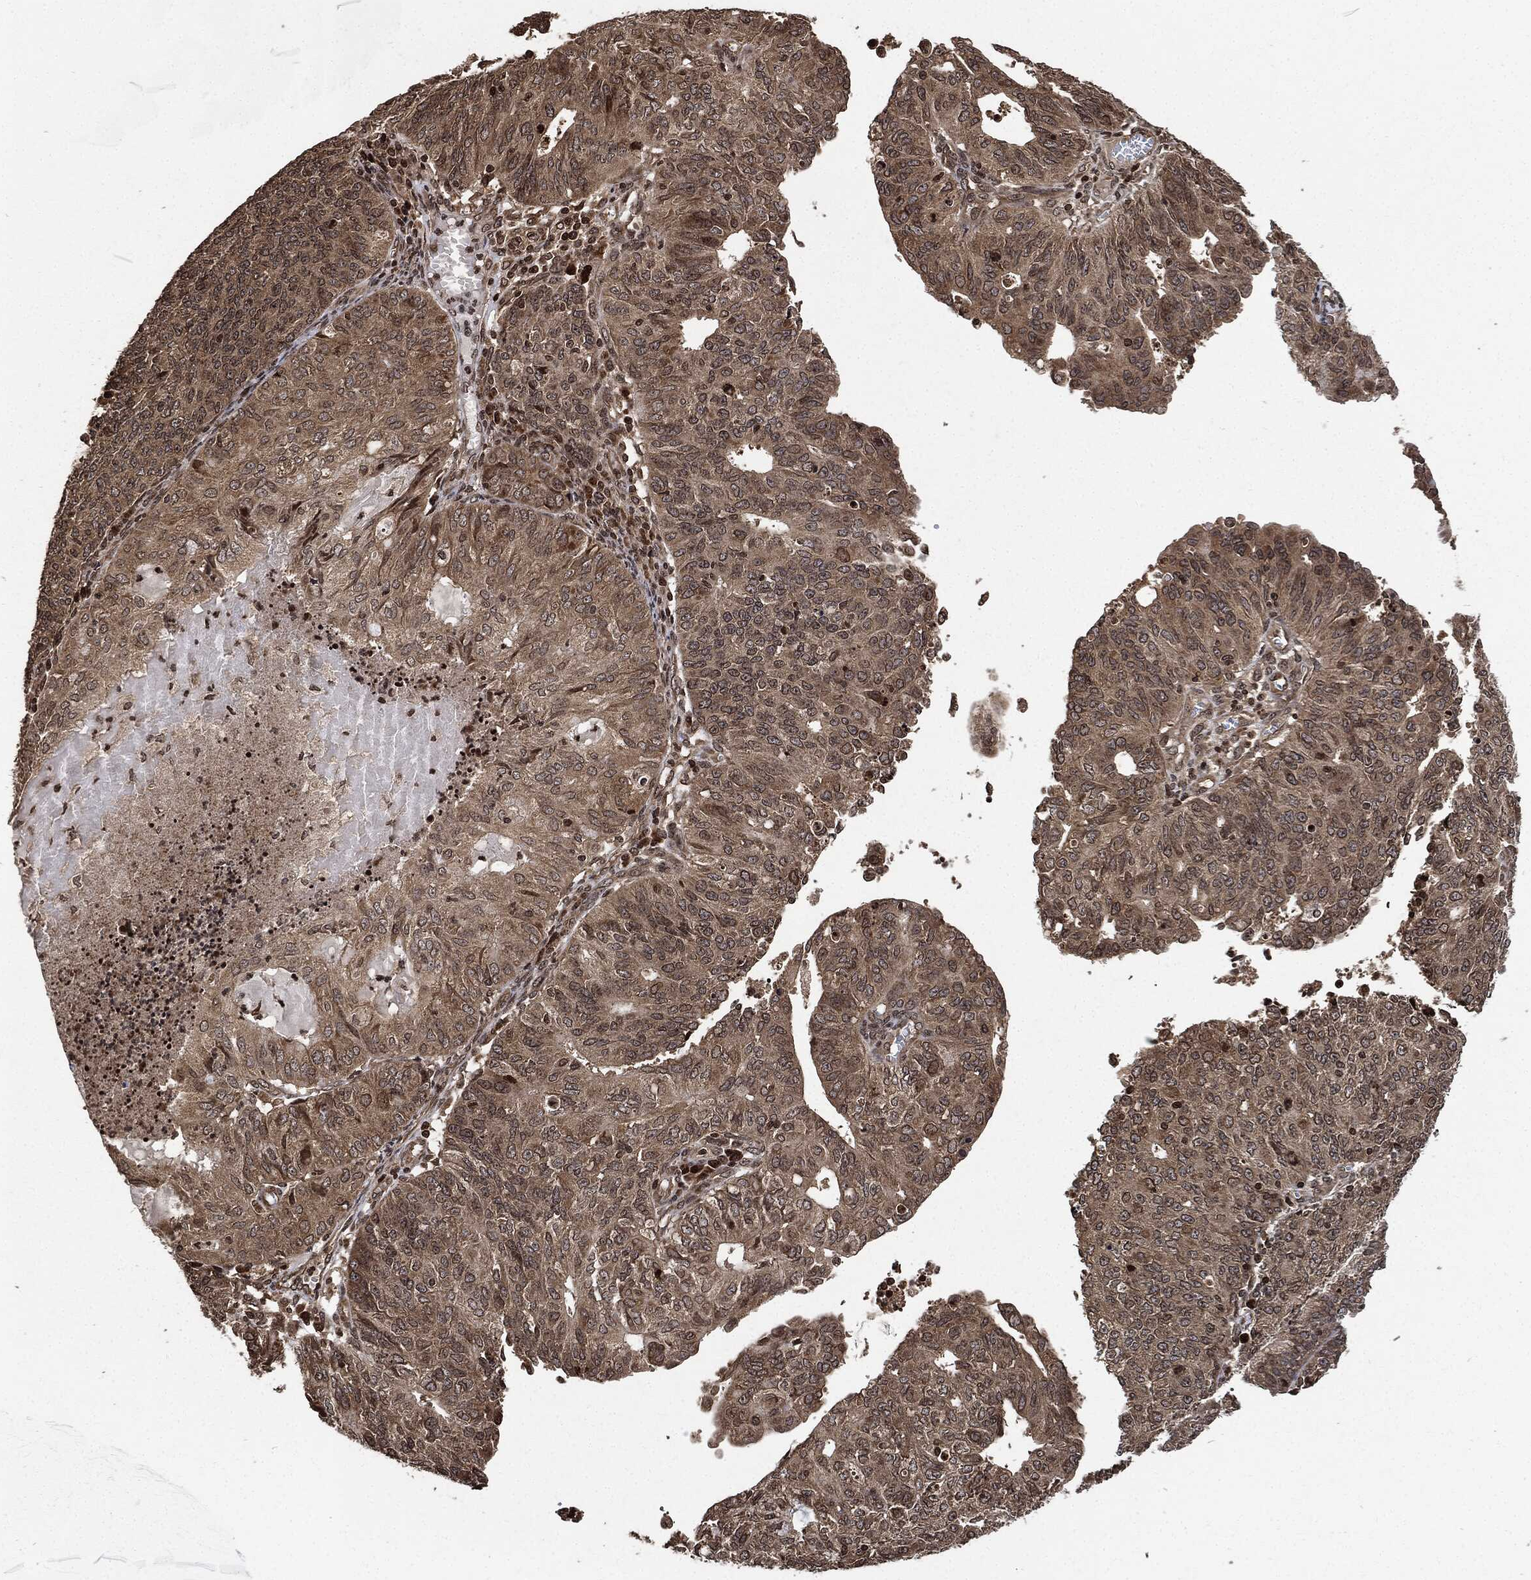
{"staining": {"intensity": "weak", "quantity": ">75%", "location": "cytoplasmic/membranous"}, "tissue": "endometrial cancer", "cell_type": "Tumor cells", "image_type": "cancer", "snomed": [{"axis": "morphology", "description": "Adenocarcinoma, NOS"}, {"axis": "topography", "description": "Endometrium"}], "caption": "Brown immunohistochemical staining in human endometrial adenocarcinoma displays weak cytoplasmic/membranous staining in approximately >75% of tumor cells.", "gene": "PDK1", "patient": {"sex": "female", "age": 82}}